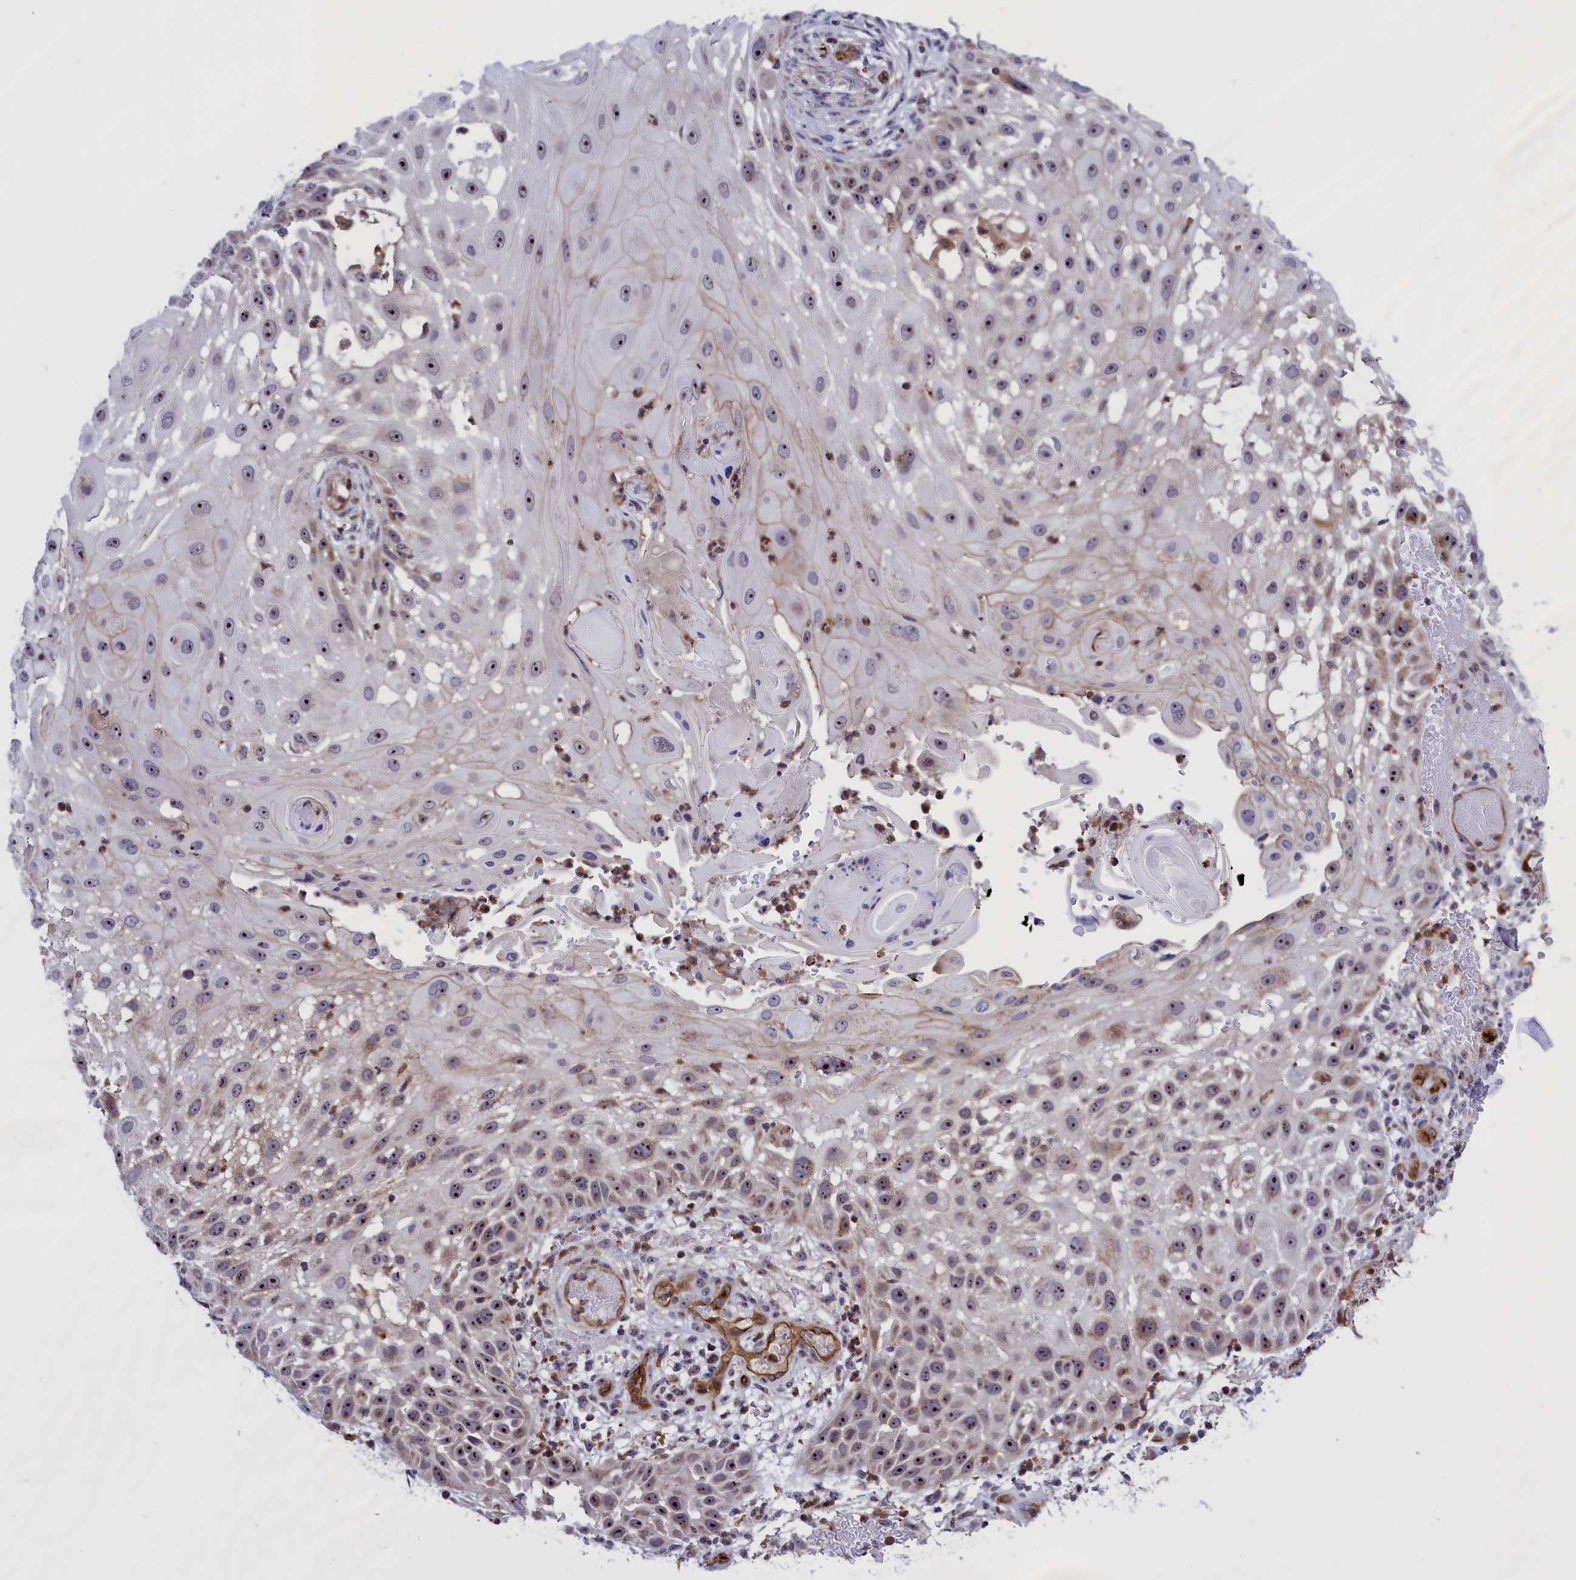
{"staining": {"intensity": "moderate", "quantity": ">75%", "location": "nuclear"}, "tissue": "skin cancer", "cell_type": "Tumor cells", "image_type": "cancer", "snomed": [{"axis": "morphology", "description": "Squamous cell carcinoma, NOS"}, {"axis": "topography", "description": "Skin"}], "caption": "Immunohistochemical staining of skin cancer (squamous cell carcinoma) displays medium levels of moderate nuclear expression in approximately >75% of tumor cells.", "gene": "MPND", "patient": {"sex": "female", "age": 44}}